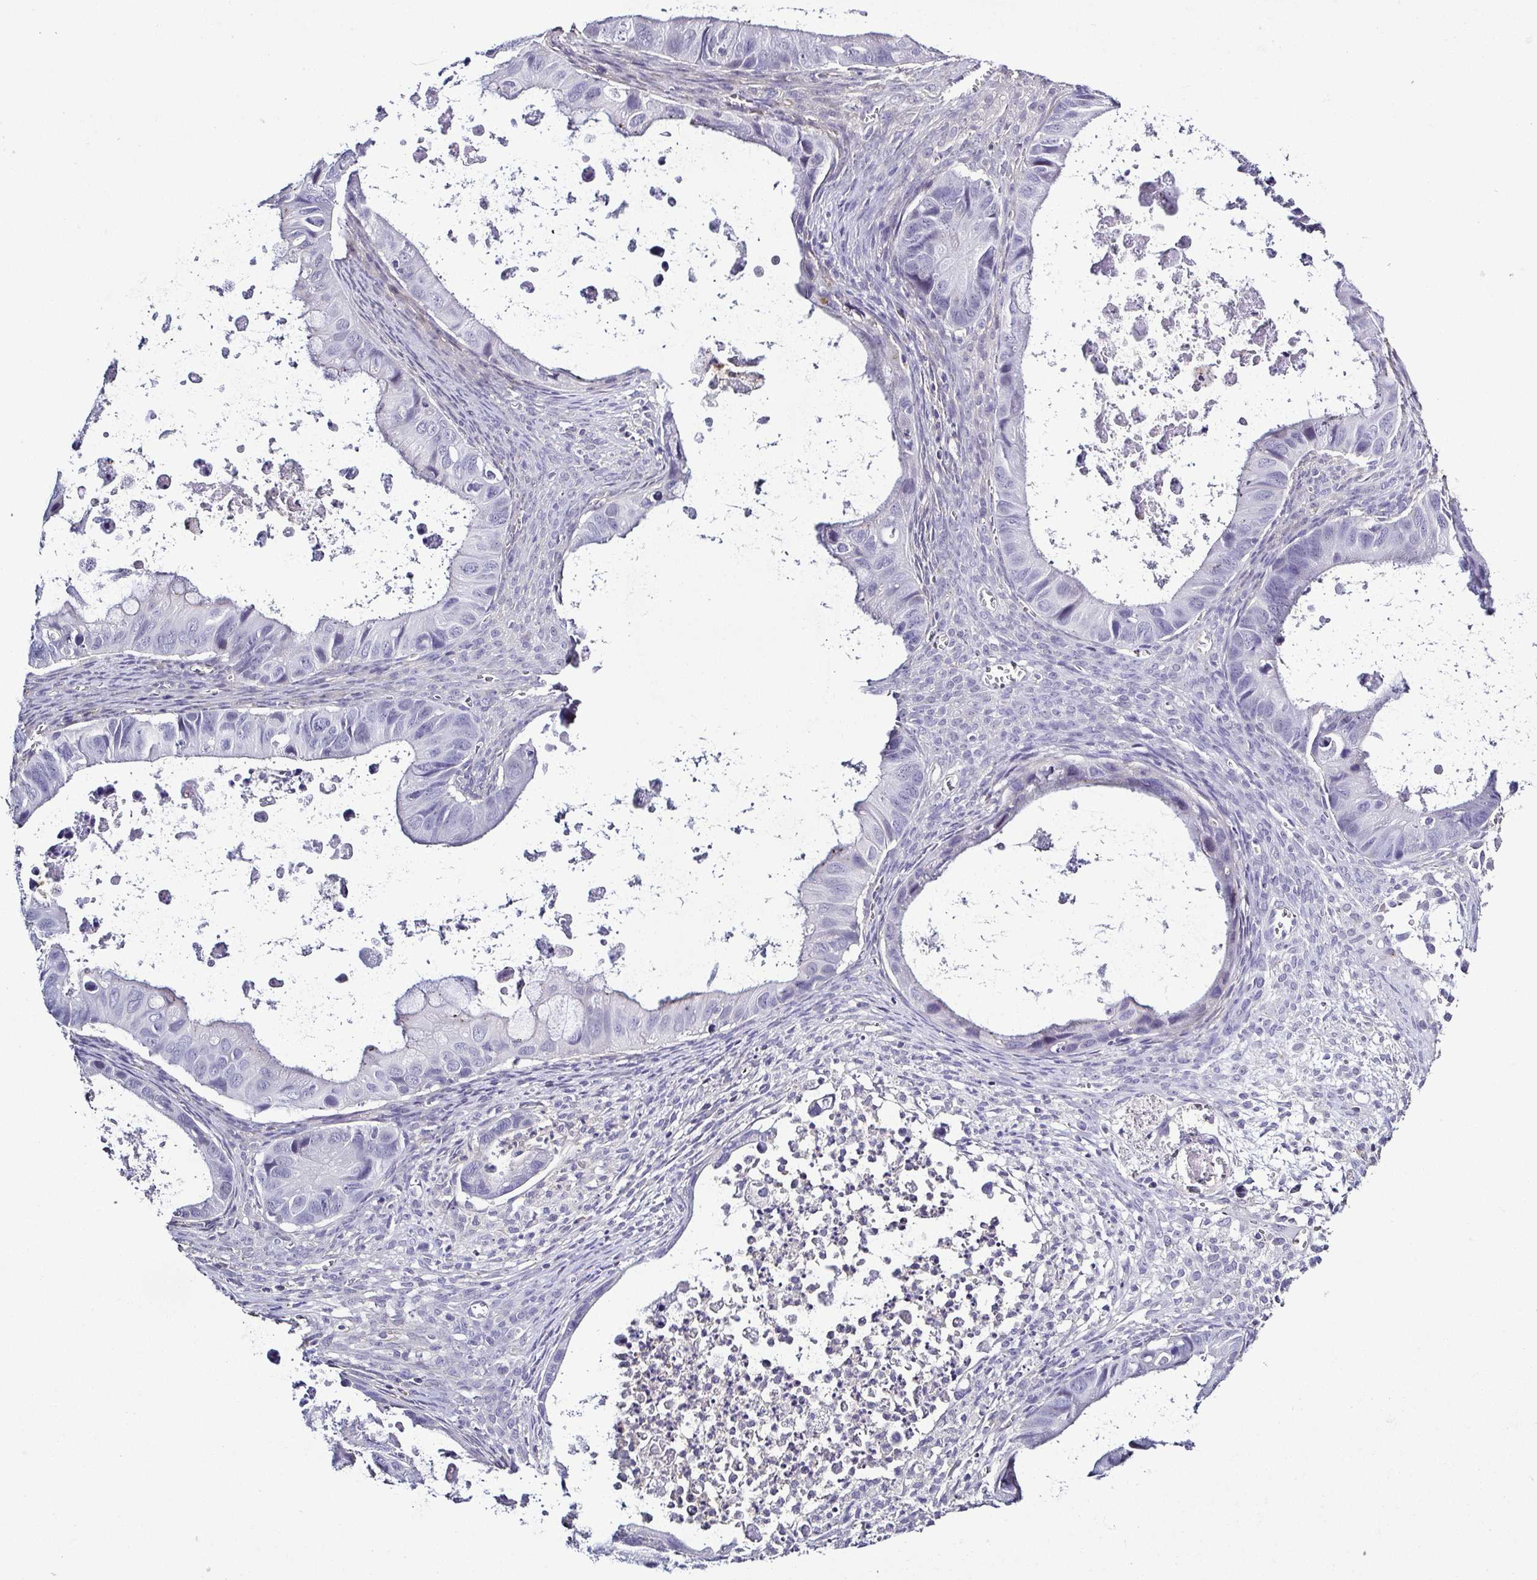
{"staining": {"intensity": "negative", "quantity": "none", "location": "none"}, "tissue": "ovarian cancer", "cell_type": "Tumor cells", "image_type": "cancer", "snomed": [{"axis": "morphology", "description": "Cystadenocarcinoma, mucinous, NOS"}, {"axis": "topography", "description": "Ovary"}], "caption": "Human ovarian cancer (mucinous cystadenocarcinoma) stained for a protein using immunohistochemistry (IHC) exhibits no staining in tumor cells.", "gene": "TNNT2", "patient": {"sex": "female", "age": 64}}